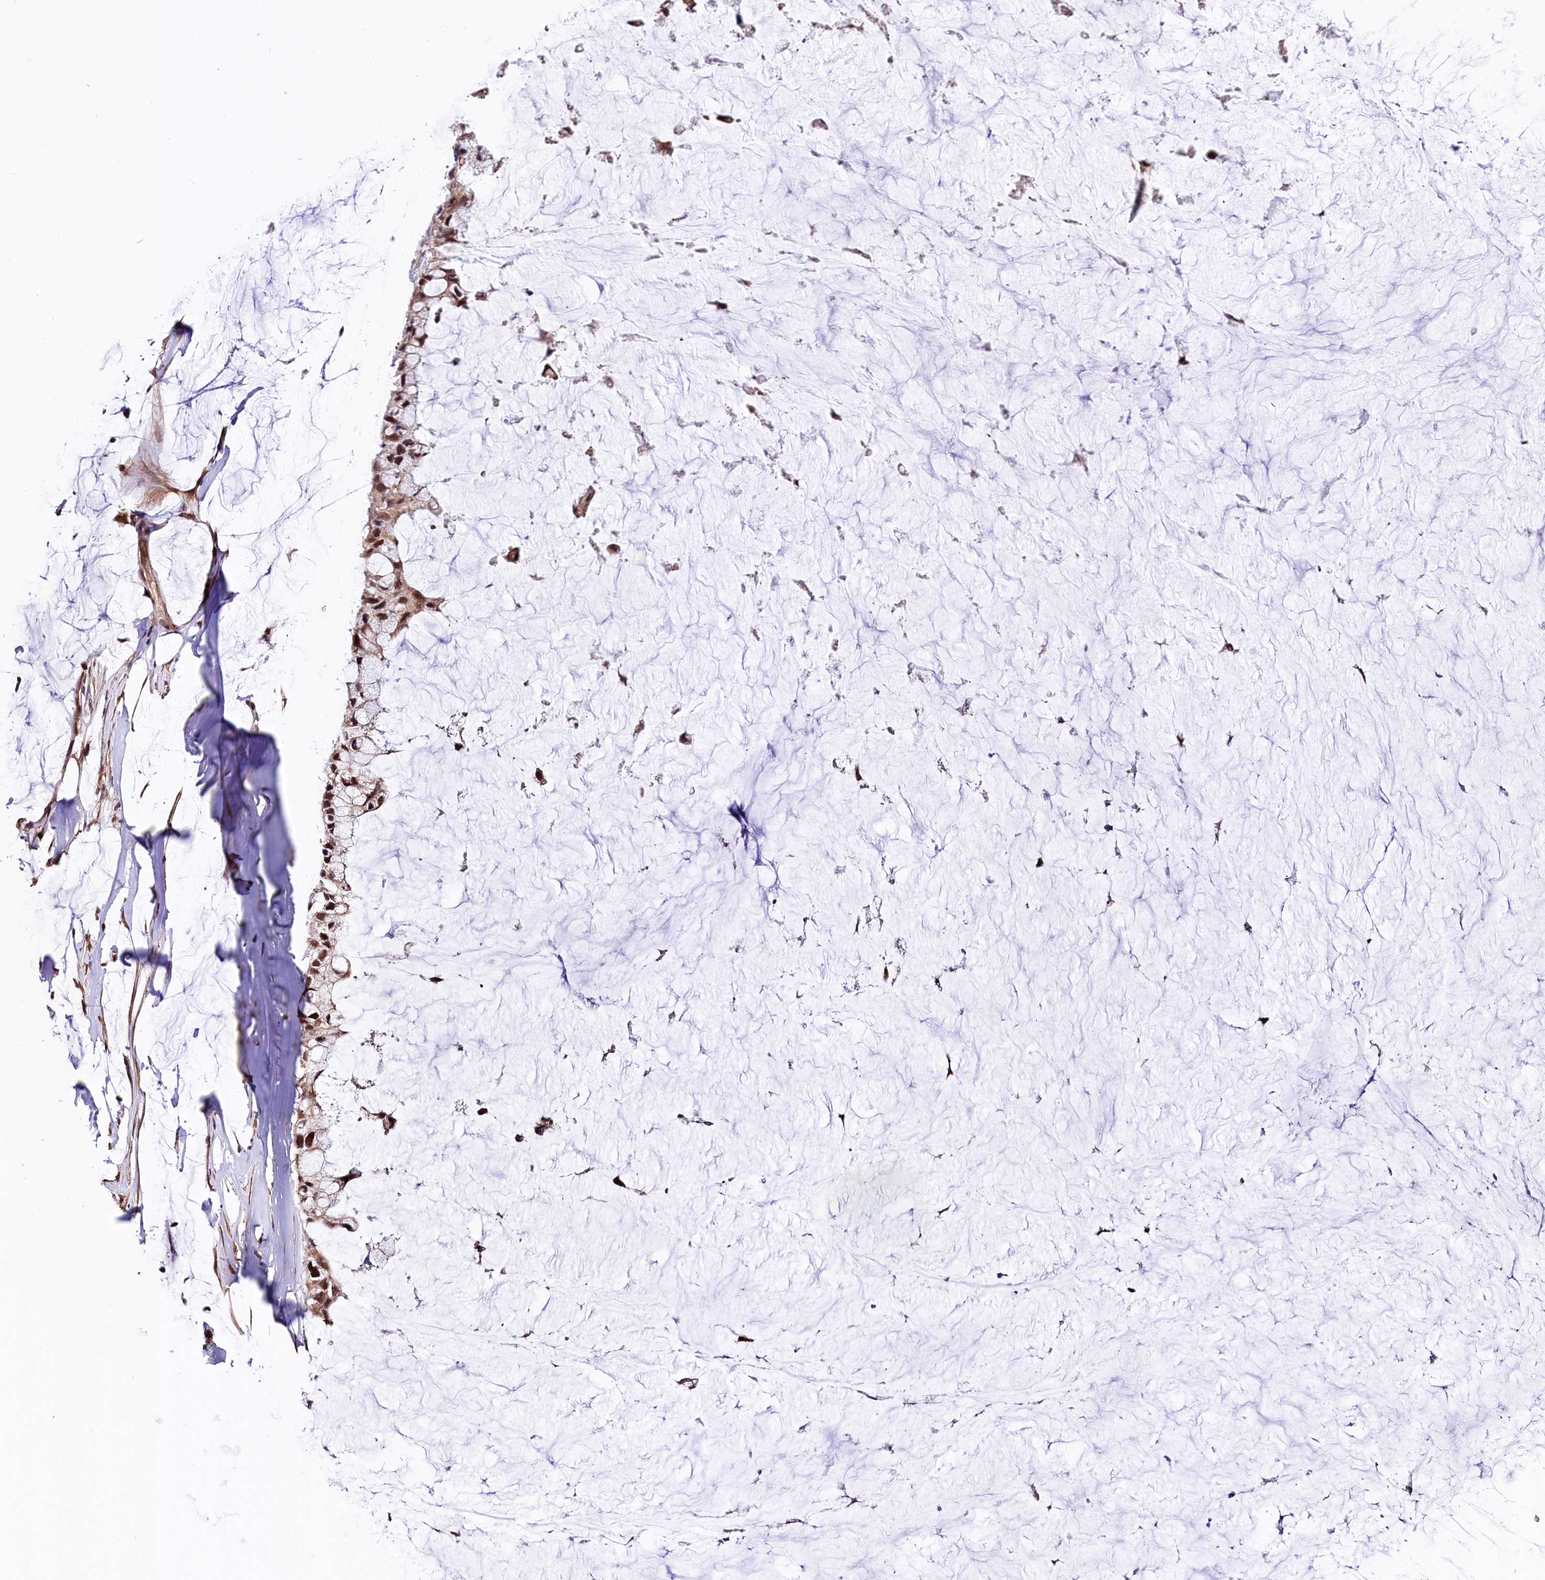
{"staining": {"intensity": "moderate", "quantity": ">75%", "location": "cytoplasmic/membranous,nuclear"}, "tissue": "ovarian cancer", "cell_type": "Tumor cells", "image_type": "cancer", "snomed": [{"axis": "morphology", "description": "Cystadenocarcinoma, mucinous, NOS"}, {"axis": "topography", "description": "Ovary"}], "caption": "Tumor cells exhibit medium levels of moderate cytoplasmic/membranous and nuclear expression in approximately >75% of cells in ovarian cancer.", "gene": "MRPL54", "patient": {"sex": "female", "age": 39}}